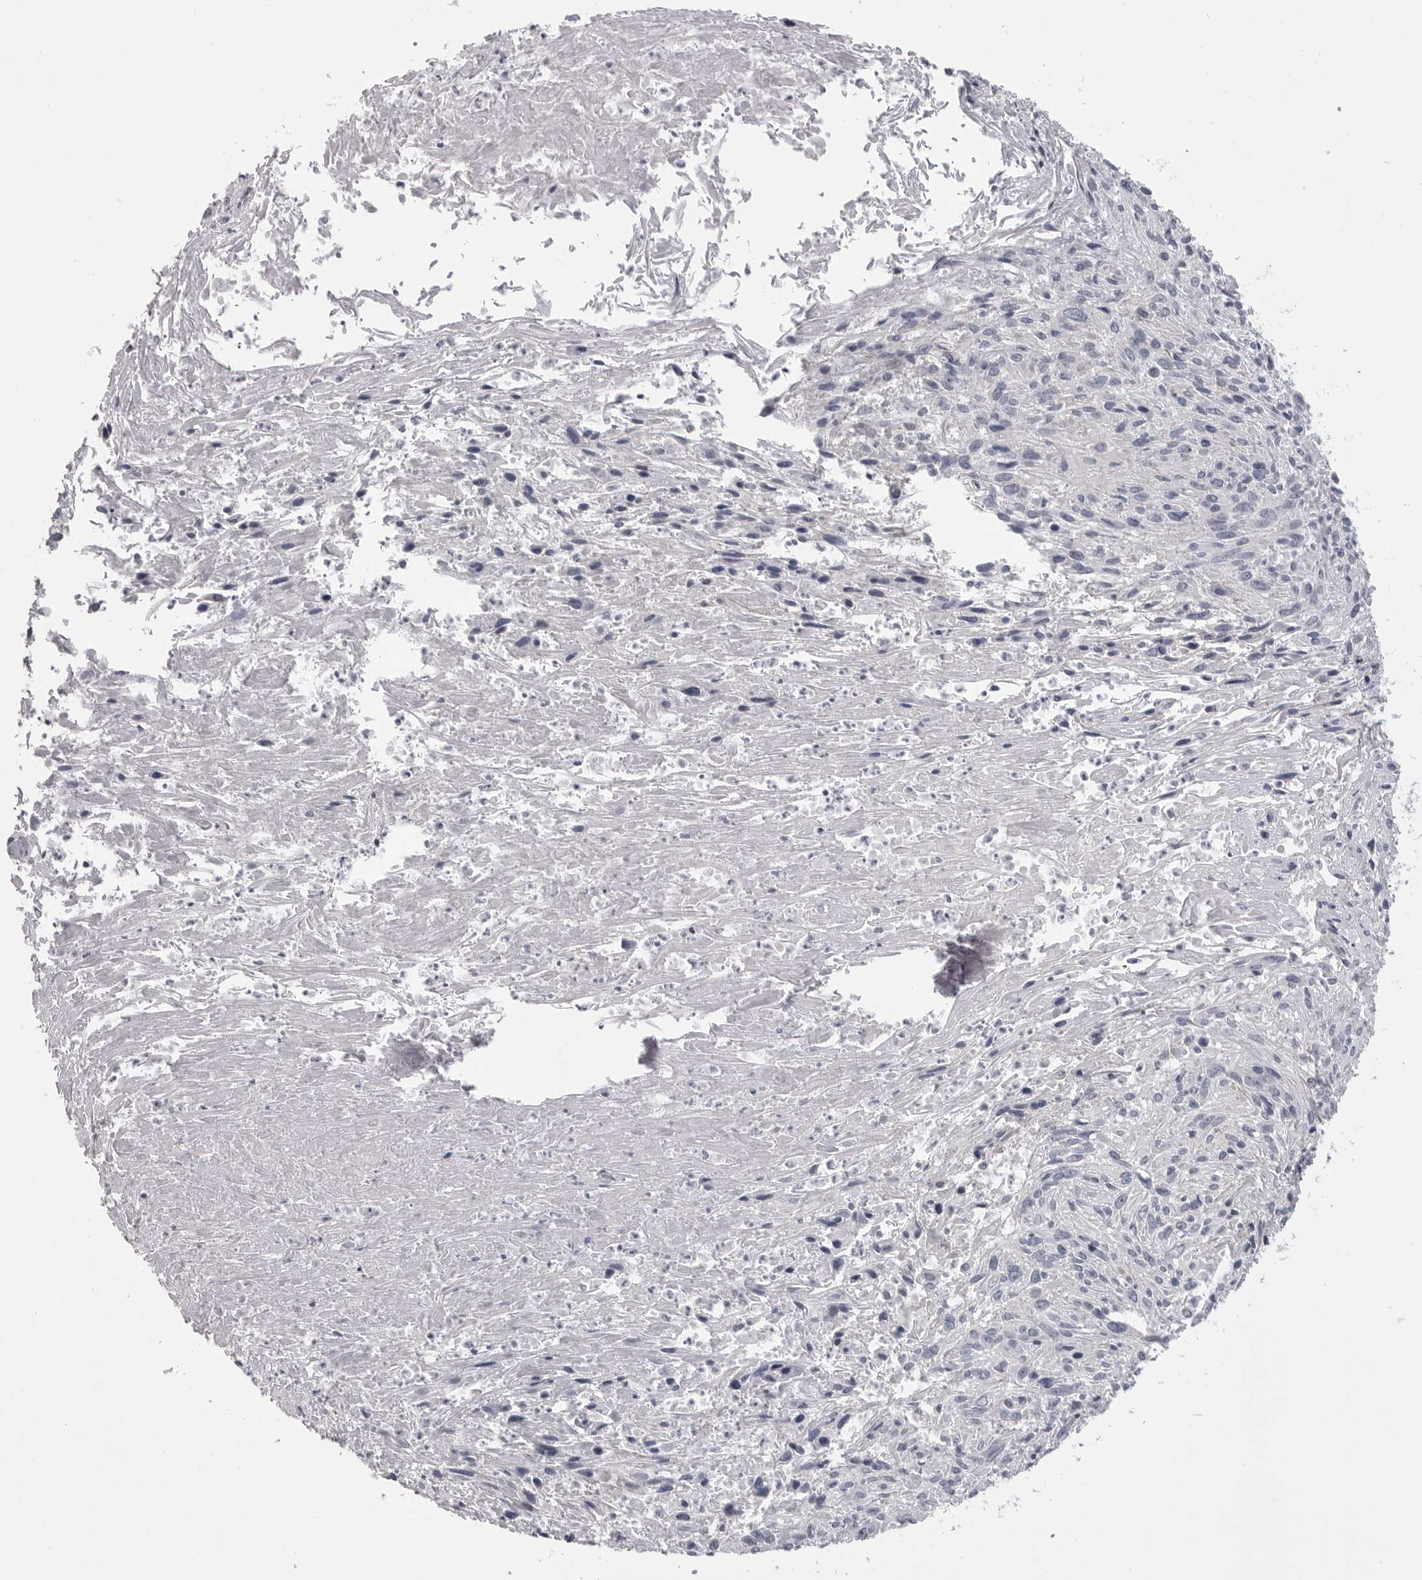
{"staining": {"intensity": "negative", "quantity": "none", "location": "none"}, "tissue": "cervical cancer", "cell_type": "Tumor cells", "image_type": "cancer", "snomed": [{"axis": "morphology", "description": "Squamous cell carcinoma, NOS"}, {"axis": "topography", "description": "Cervix"}], "caption": "High power microscopy image of an immunohistochemistry (IHC) photomicrograph of cervical cancer, revealing no significant staining in tumor cells. (Stains: DAB immunohistochemistry with hematoxylin counter stain, Microscopy: brightfield microscopy at high magnification).", "gene": "GPN2", "patient": {"sex": "female", "age": 51}}